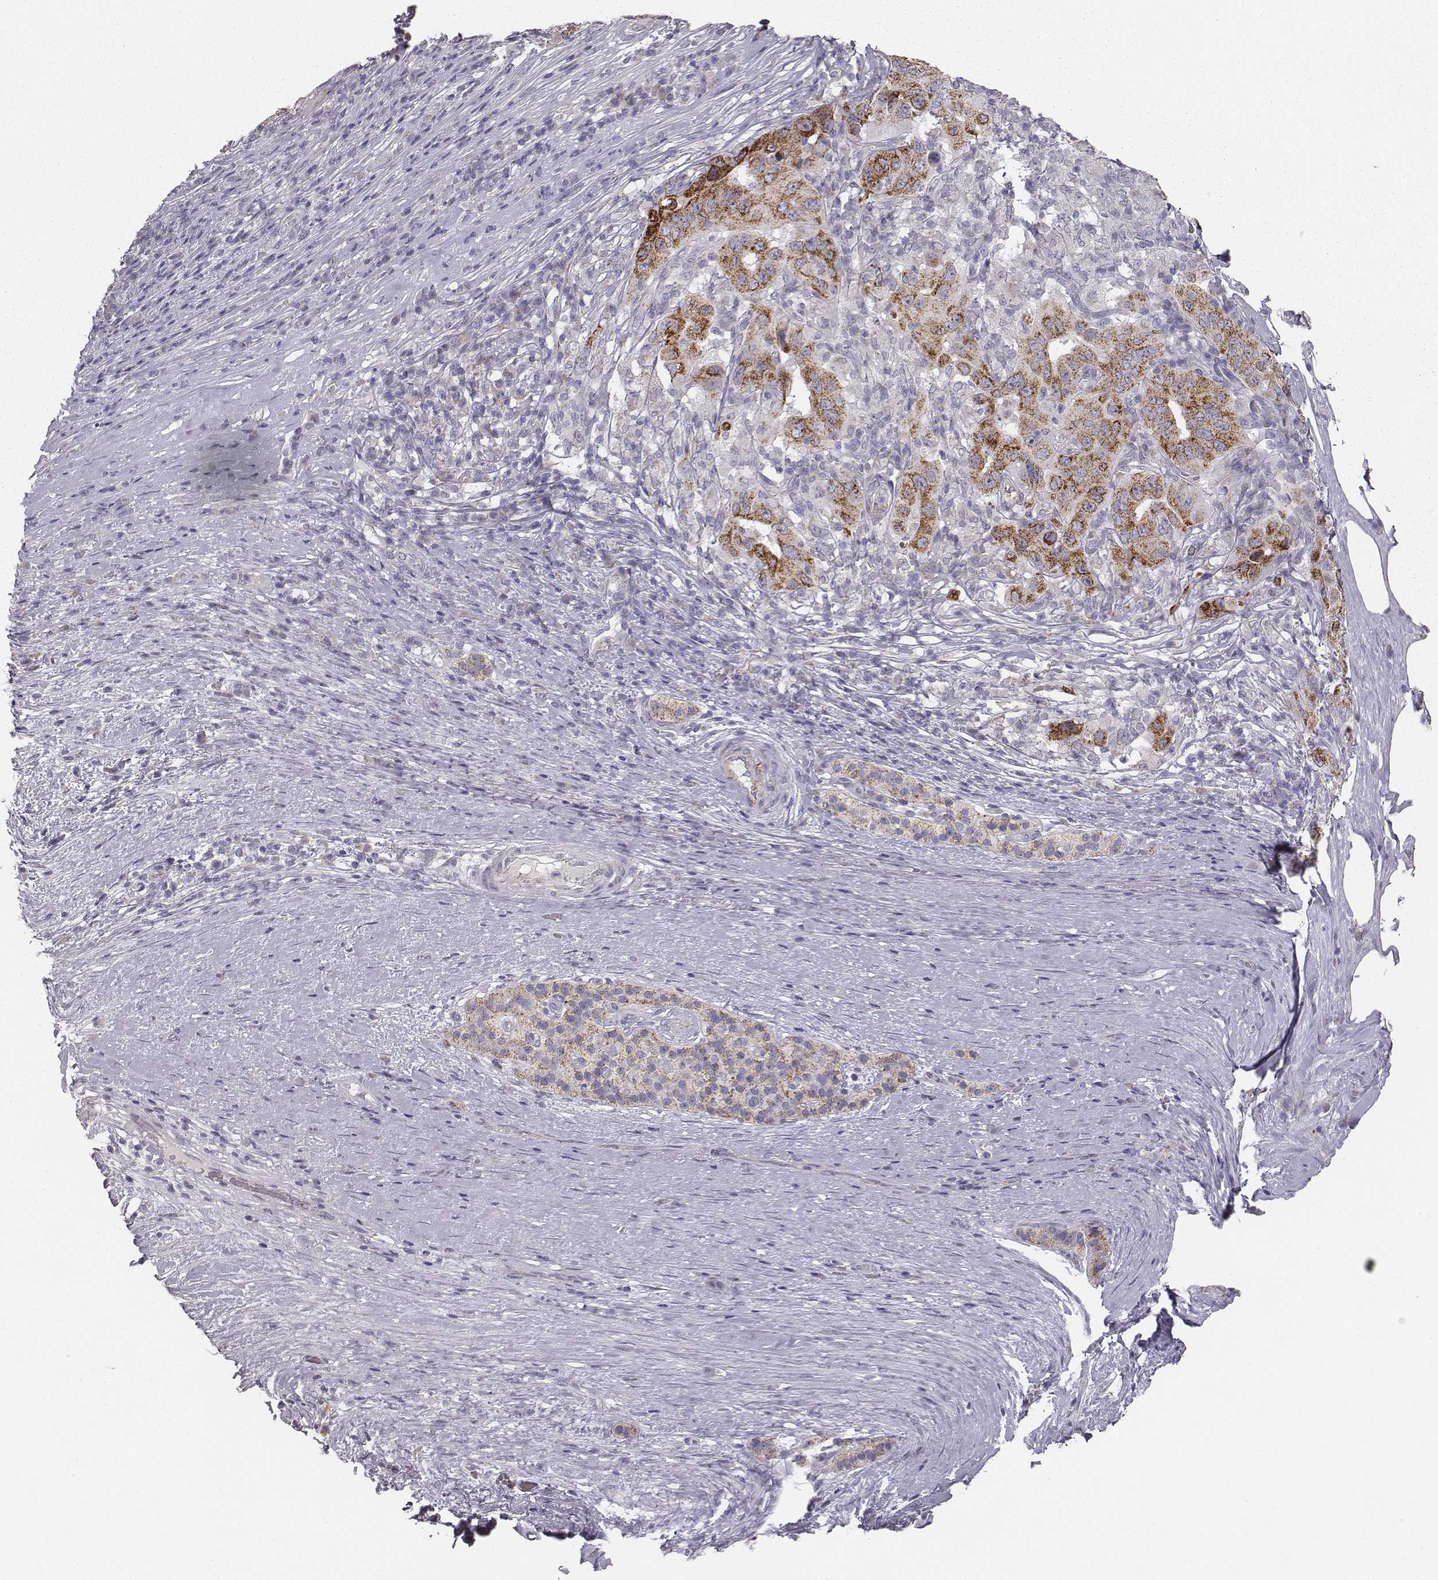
{"staining": {"intensity": "strong", "quantity": ">75%", "location": "cytoplasmic/membranous"}, "tissue": "pancreatic cancer", "cell_type": "Tumor cells", "image_type": "cancer", "snomed": [{"axis": "morphology", "description": "Adenocarcinoma, NOS"}, {"axis": "topography", "description": "Pancreas"}], "caption": "Pancreatic cancer (adenocarcinoma) was stained to show a protein in brown. There is high levels of strong cytoplasmic/membranous positivity in approximately >75% of tumor cells.", "gene": "ABCD3", "patient": {"sex": "male", "age": 63}}